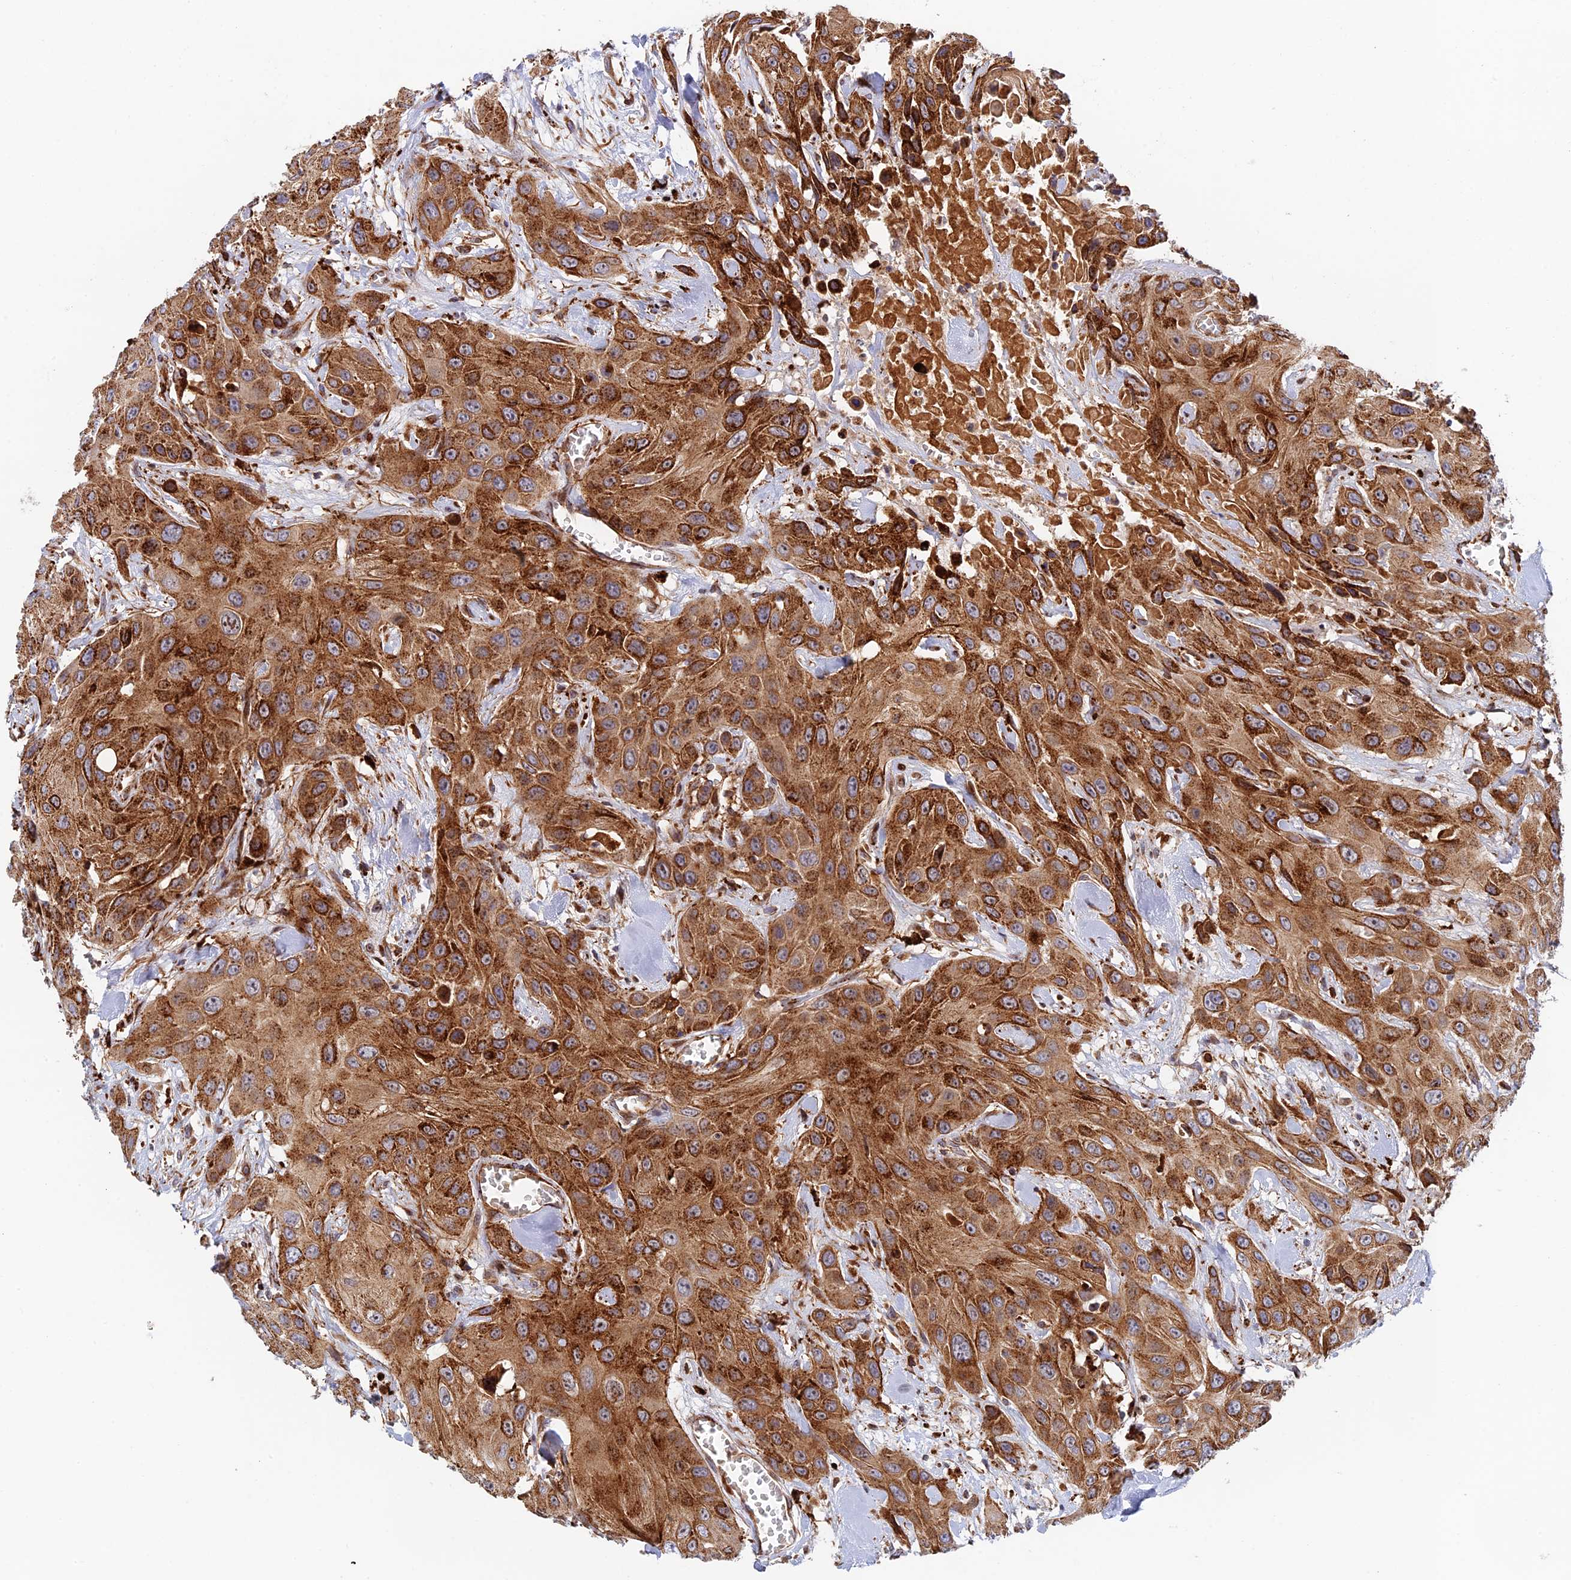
{"staining": {"intensity": "strong", "quantity": ">75%", "location": "cytoplasmic/membranous"}, "tissue": "head and neck cancer", "cell_type": "Tumor cells", "image_type": "cancer", "snomed": [{"axis": "morphology", "description": "Squamous cell carcinoma, NOS"}, {"axis": "topography", "description": "Head-Neck"}], "caption": "Protein expression analysis of head and neck cancer displays strong cytoplasmic/membranous positivity in approximately >75% of tumor cells. (Stains: DAB (3,3'-diaminobenzidine) in brown, nuclei in blue, Microscopy: brightfield microscopy at high magnification).", "gene": "PPP2R3C", "patient": {"sex": "male", "age": 81}}